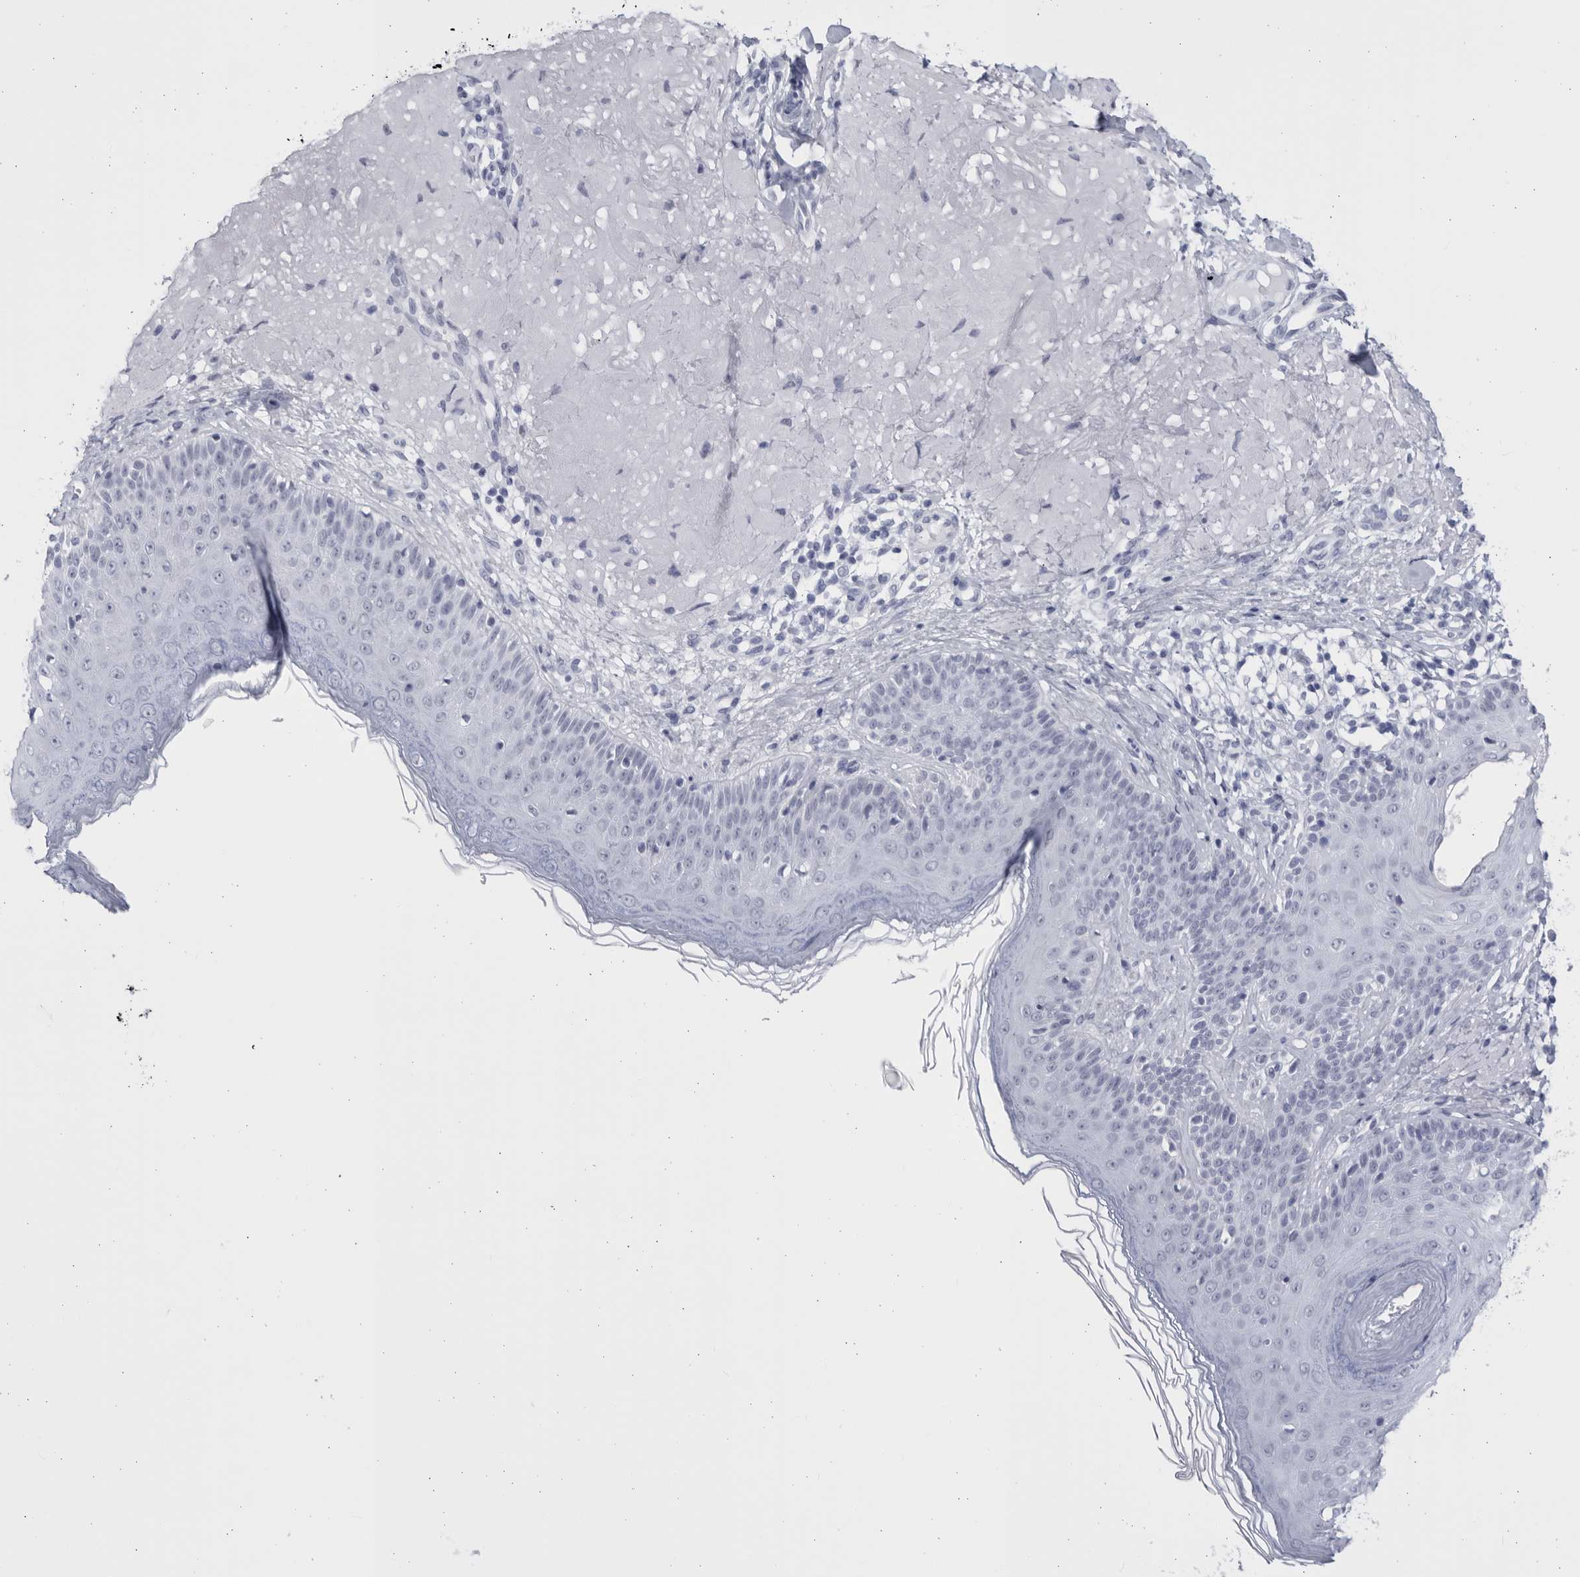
{"staining": {"intensity": "negative", "quantity": "none", "location": "none"}, "tissue": "skin cancer", "cell_type": "Tumor cells", "image_type": "cancer", "snomed": [{"axis": "morphology", "description": "Normal tissue, NOS"}, {"axis": "morphology", "description": "Squamous cell carcinoma, NOS"}, {"axis": "topography", "description": "Skin"}], "caption": "There is no significant staining in tumor cells of skin cancer. (Brightfield microscopy of DAB (3,3'-diaminobenzidine) IHC at high magnification).", "gene": "CCDC181", "patient": {"sex": "female", "age": 96}}